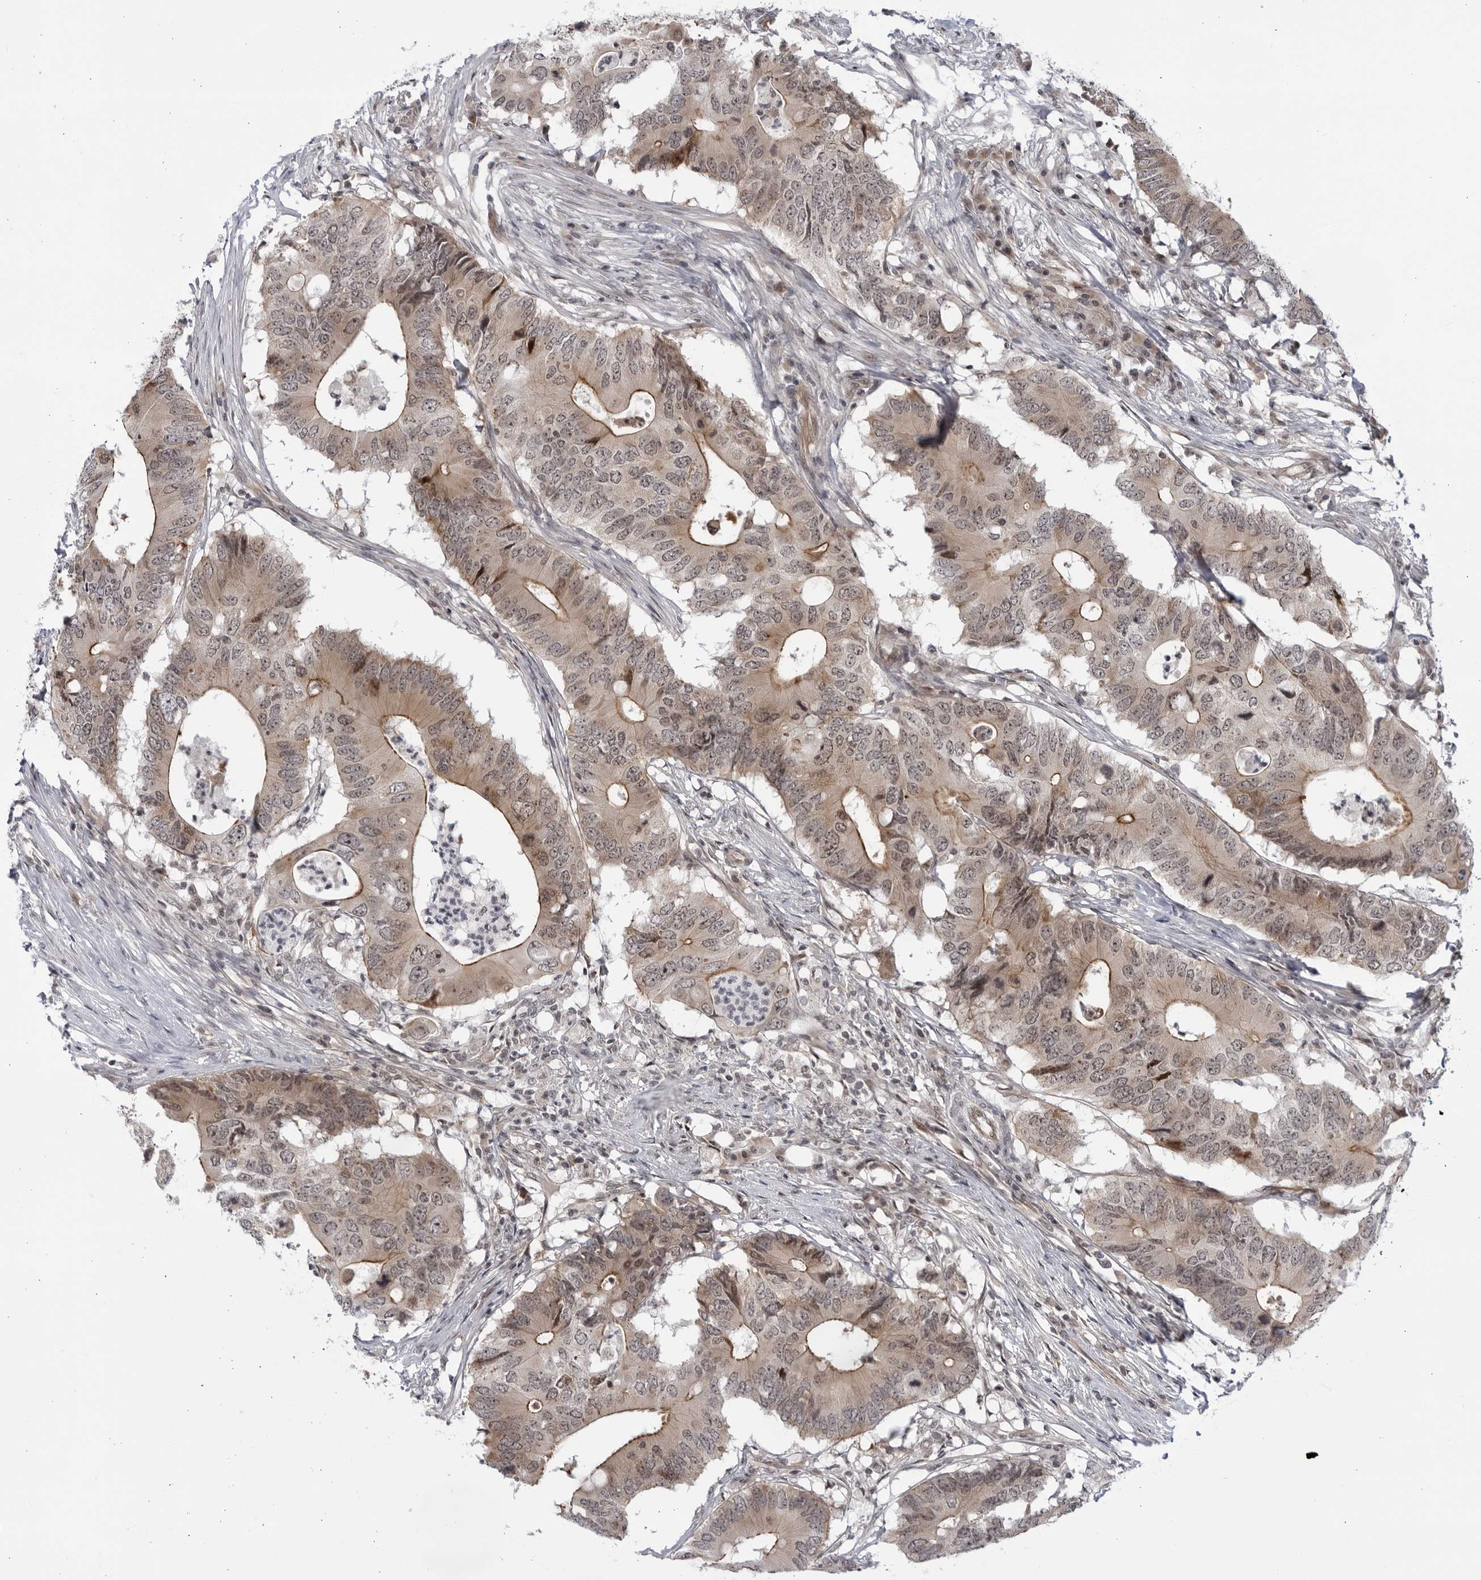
{"staining": {"intensity": "moderate", "quantity": ">75%", "location": "cytoplasmic/membranous,nuclear"}, "tissue": "colorectal cancer", "cell_type": "Tumor cells", "image_type": "cancer", "snomed": [{"axis": "morphology", "description": "Adenocarcinoma, NOS"}, {"axis": "topography", "description": "Colon"}], "caption": "This is a histology image of immunohistochemistry staining of adenocarcinoma (colorectal), which shows moderate positivity in the cytoplasmic/membranous and nuclear of tumor cells.", "gene": "ITGB3BP", "patient": {"sex": "male", "age": 71}}